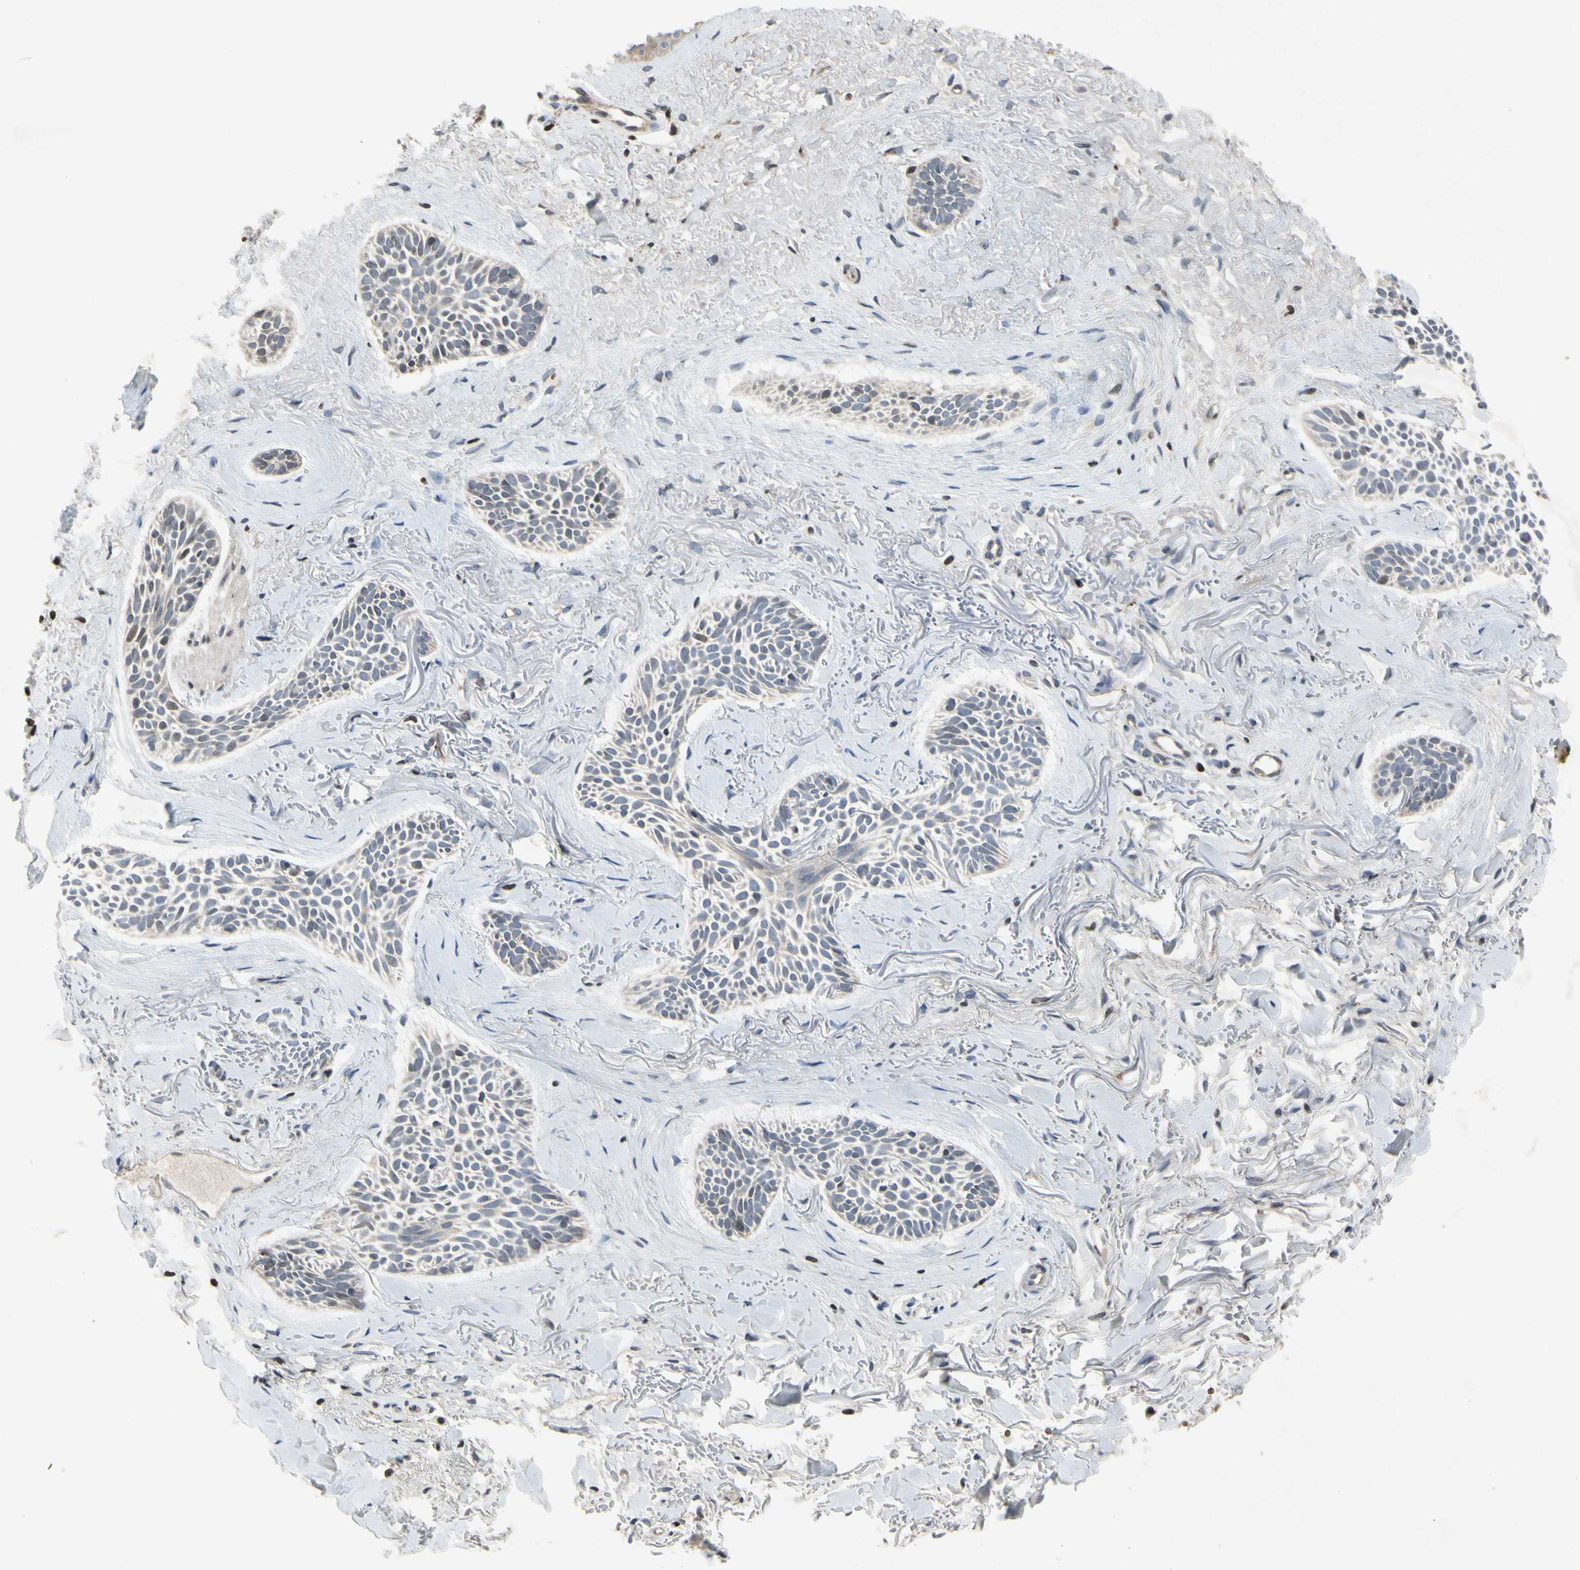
{"staining": {"intensity": "weak", "quantity": "<25%", "location": "nuclear"}, "tissue": "skin cancer", "cell_type": "Tumor cells", "image_type": "cancer", "snomed": [{"axis": "morphology", "description": "Normal tissue, NOS"}, {"axis": "morphology", "description": "Basal cell carcinoma"}, {"axis": "topography", "description": "Skin"}], "caption": "Tumor cells are negative for protein expression in human skin cancer (basal cell carcinoma).", "gene": "ARG1", "patient": {"sex": "female", "age": 84}}